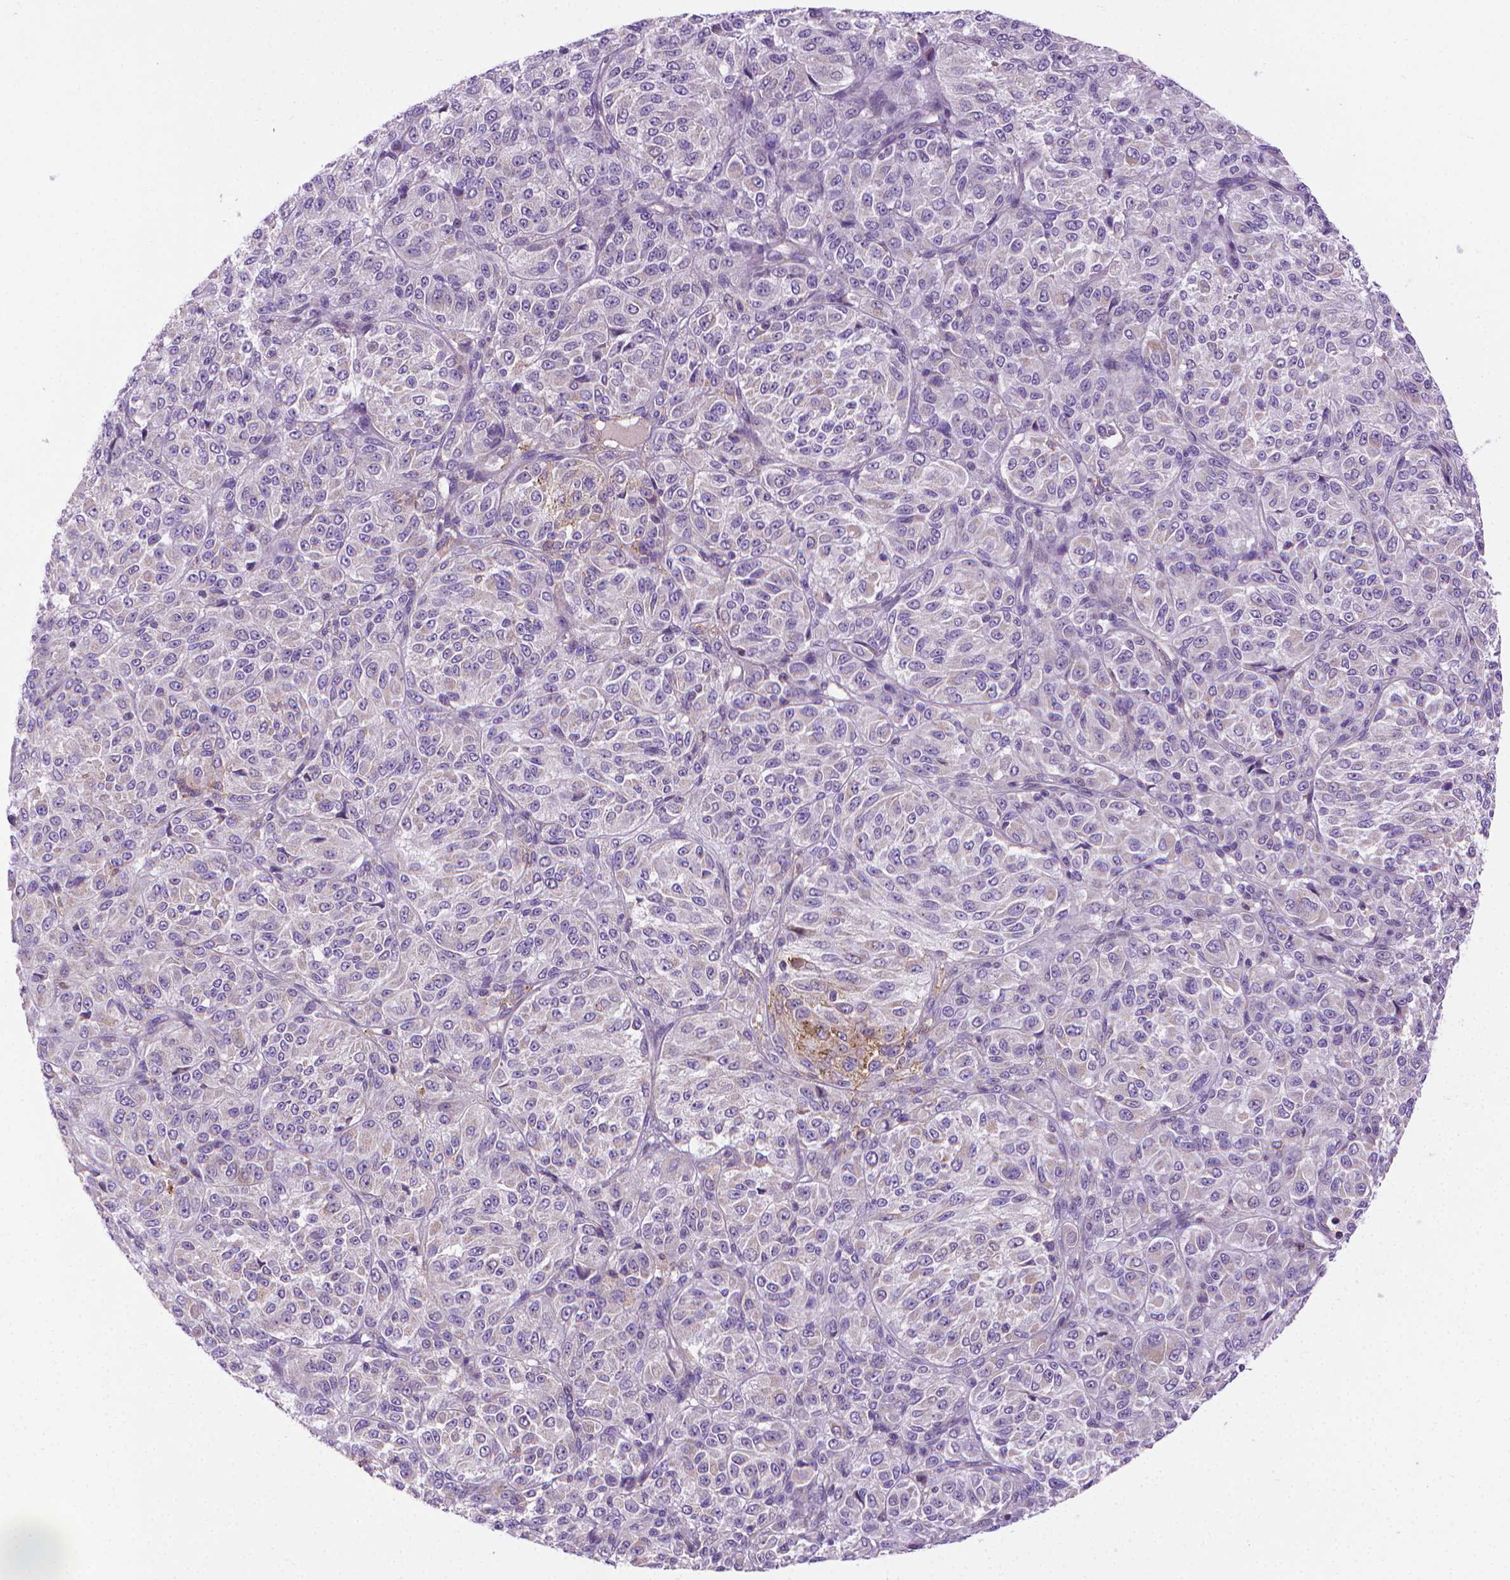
{"staining": {"intensity": "negative", "quantity": "none", "location": "none"}, "tissue": "melanoma", "cell_type": "Tumor cells", "image_type": "cancer", "snomed": [{"axis": "morphology", "description": "Malignant melanoma, Metastatic site"}, {"axis": "topography", "description": "Brain"}], "caption": "This is an IHC image of malignant melanoma (metastatic site). There is no expression in tumor cells.", "gene": "SLC51B", "patient": {"sex": "female", "age": 56}}